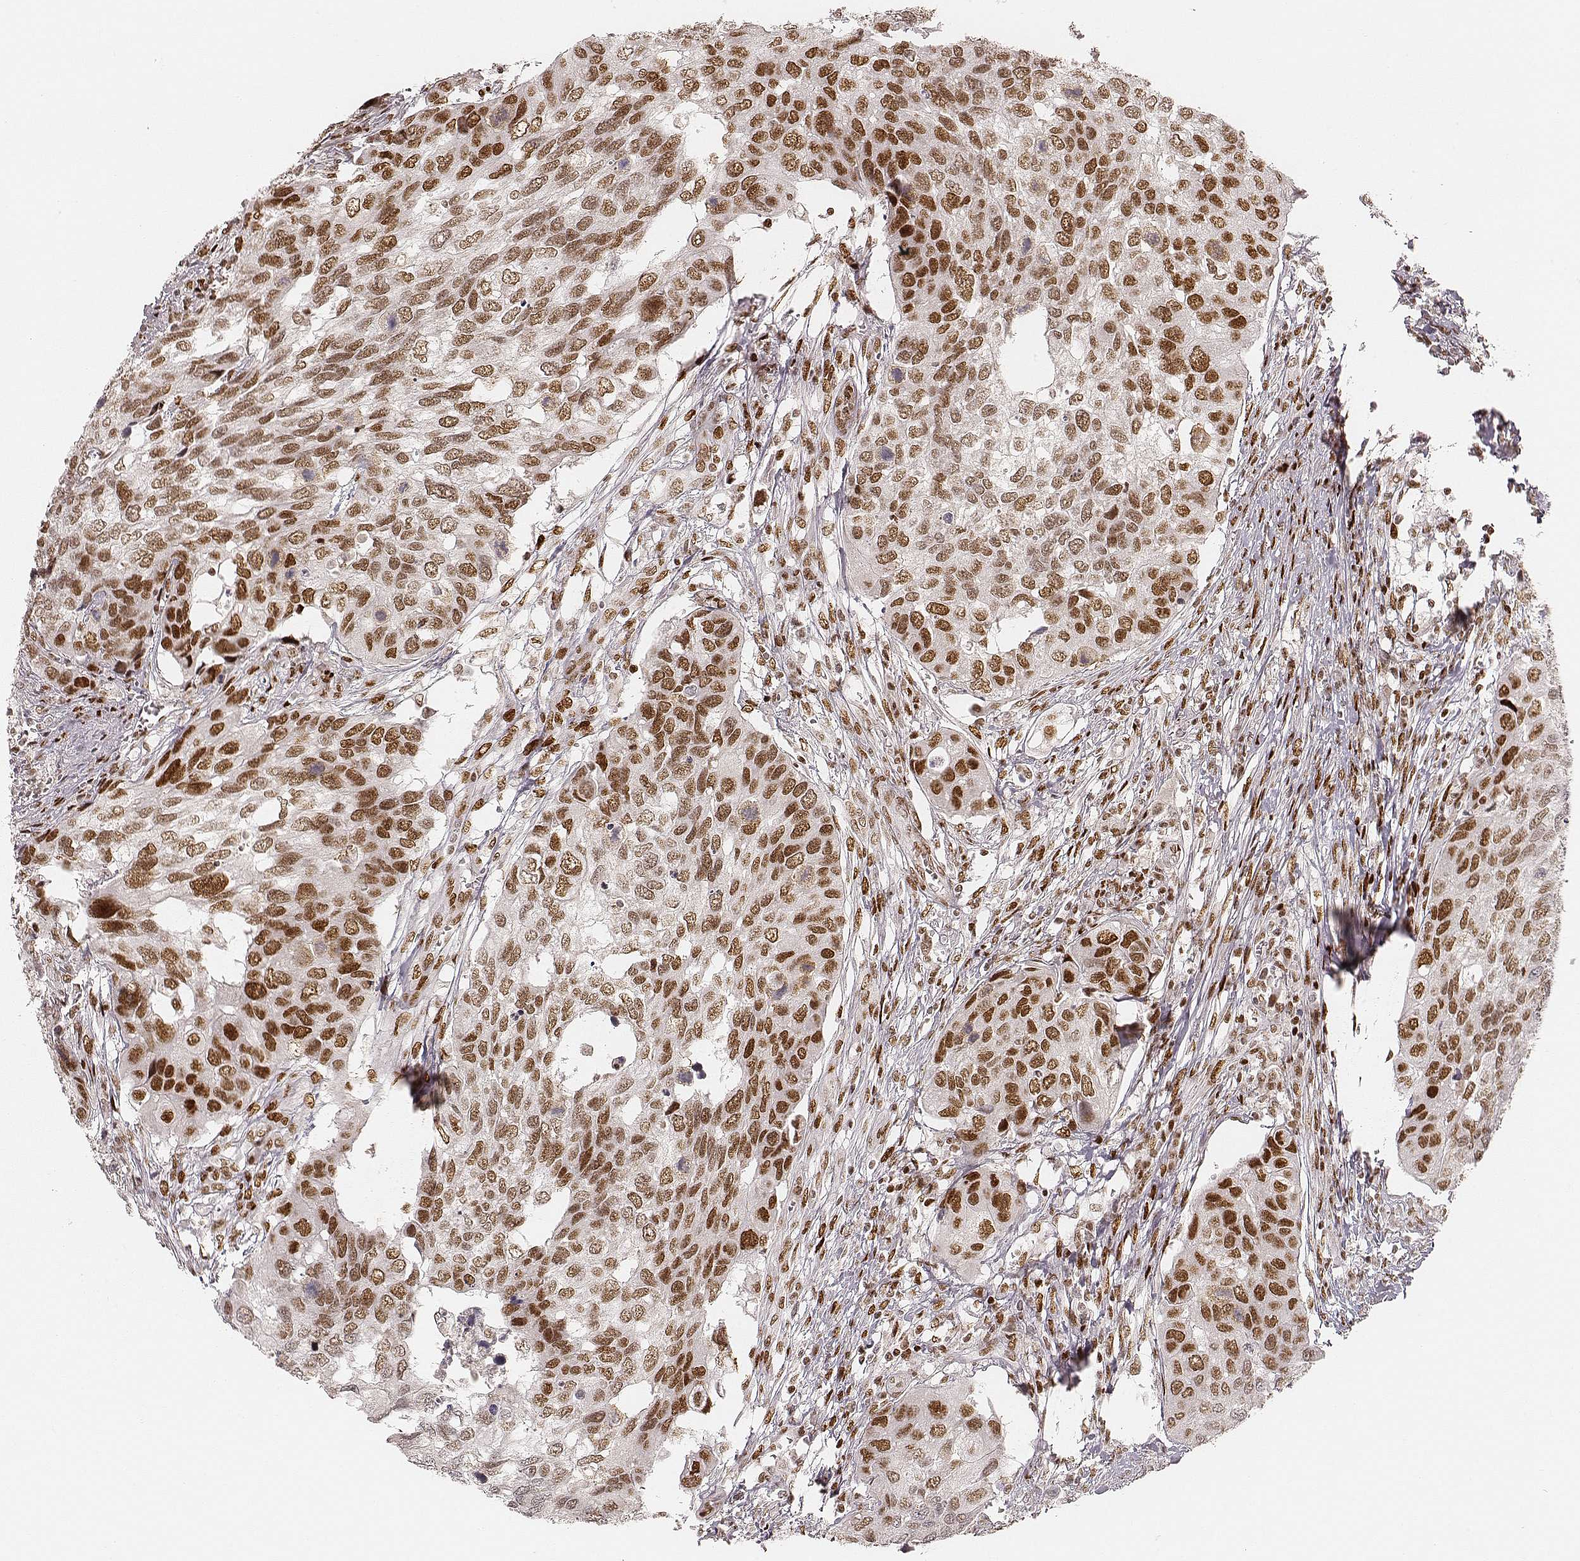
{"staining": {"intensity": "moderate", "quantity": ">75%", "location": "nuclear"}, "tissue": "urothelial cancer", "cell_type": "Tumor cells", "image_type": "cancer", "snomed": [{"axis": "morphology", "description": "Urothelial carcinoma, High grade"}, {"axis": "topography", "description": "Urinary bladder"}], "caption": "An IHC micrograph of tumor tissue is shown. Protein staining in brown shows moderate nuclear positivity in urothelial cancer within tumor cells.", "gene": "HNRNPC", "patient": {"sex": "male", "age": 60}}